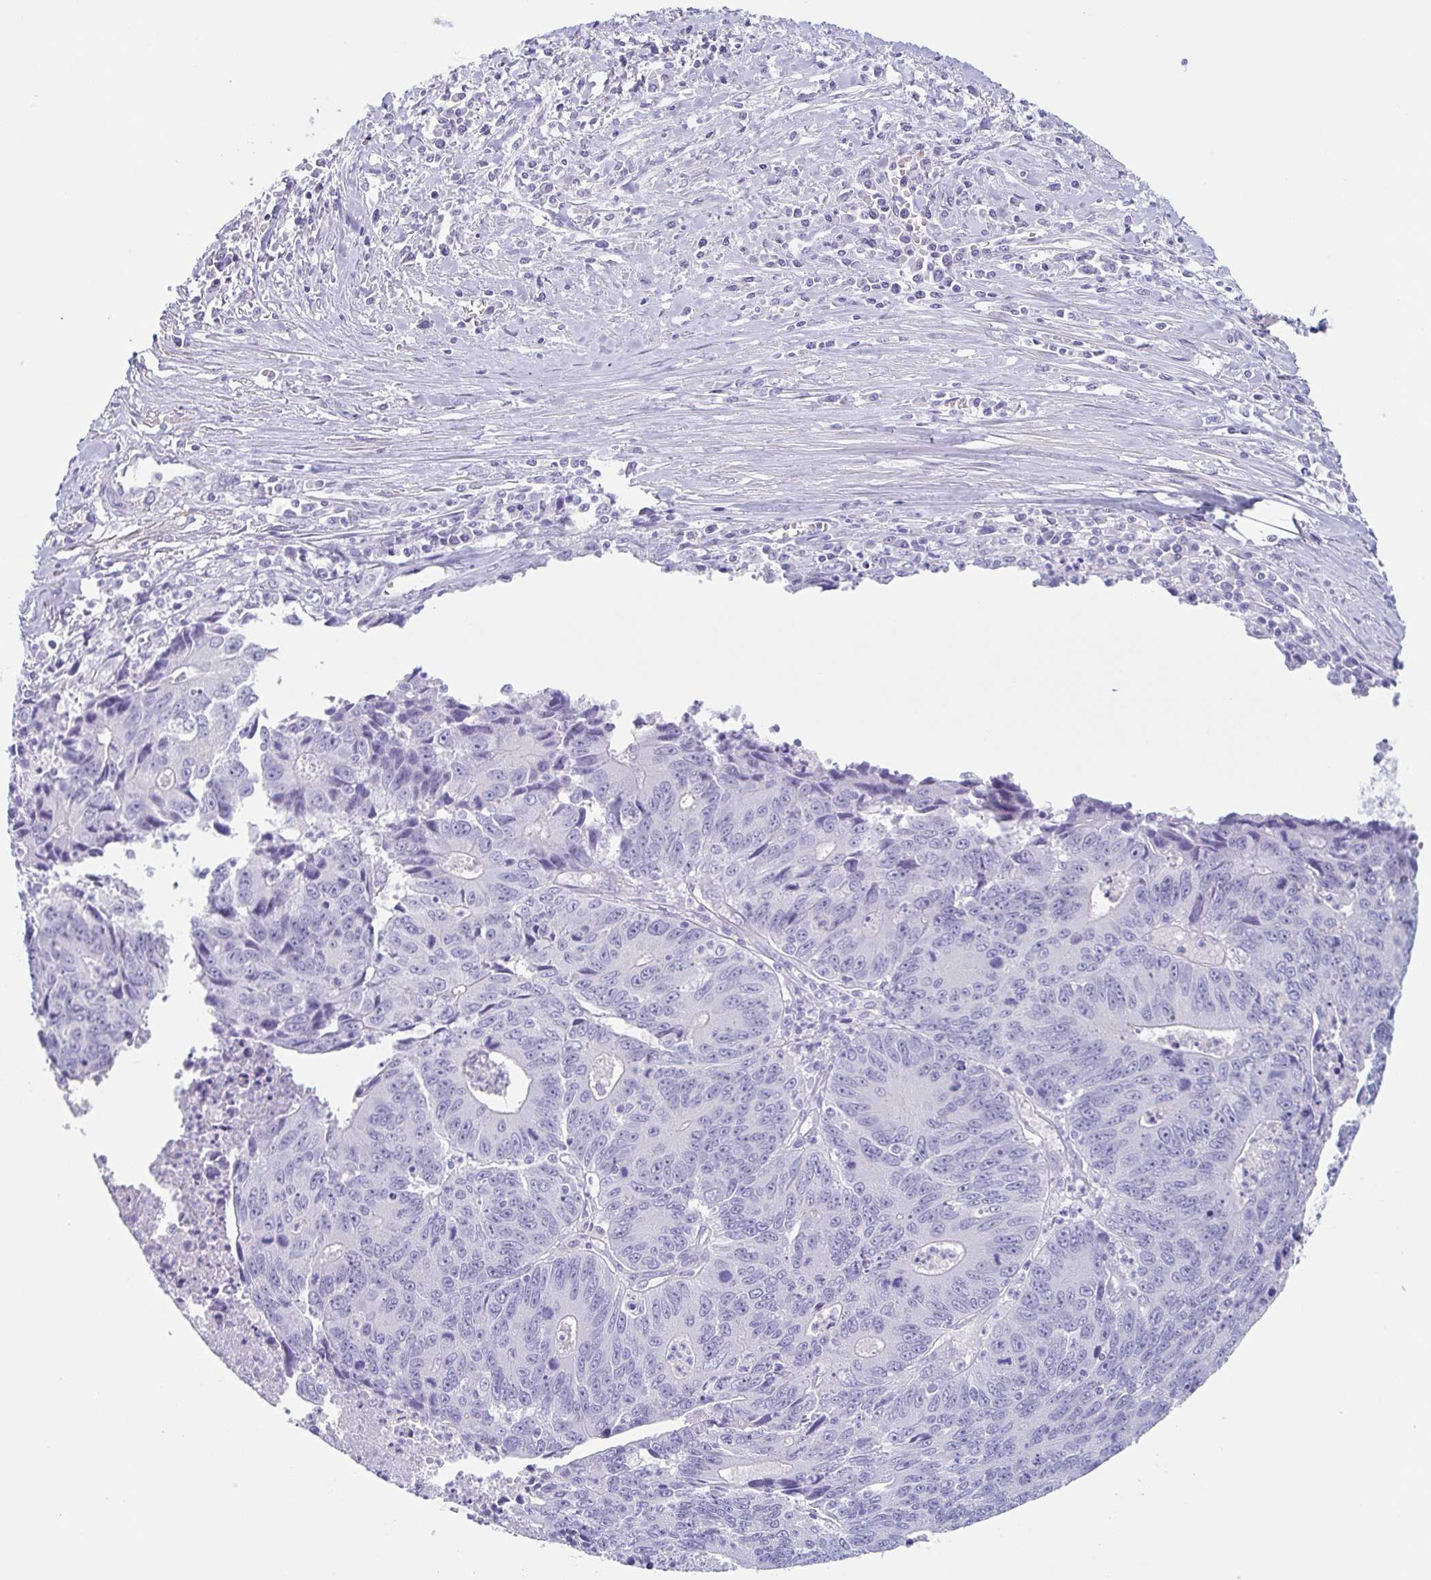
{"staining": {"intensity": "negative", "quantity": "none", "location": "none"}, "tissue": "liver cancer", "cell_type": "Tumor cells", "image_type": "cancer", "snomed": [{"axis": "morphology", "description": "Cholangiocarcinoma"}, {"axis": "topography", "description": "Liver"}], "caption": "There is no significant expression in tumor cells of liver cancer (cholangiocarcinoma).", "gene": "TAGLN3", "patient": {"sex": "male", "age": 65}}